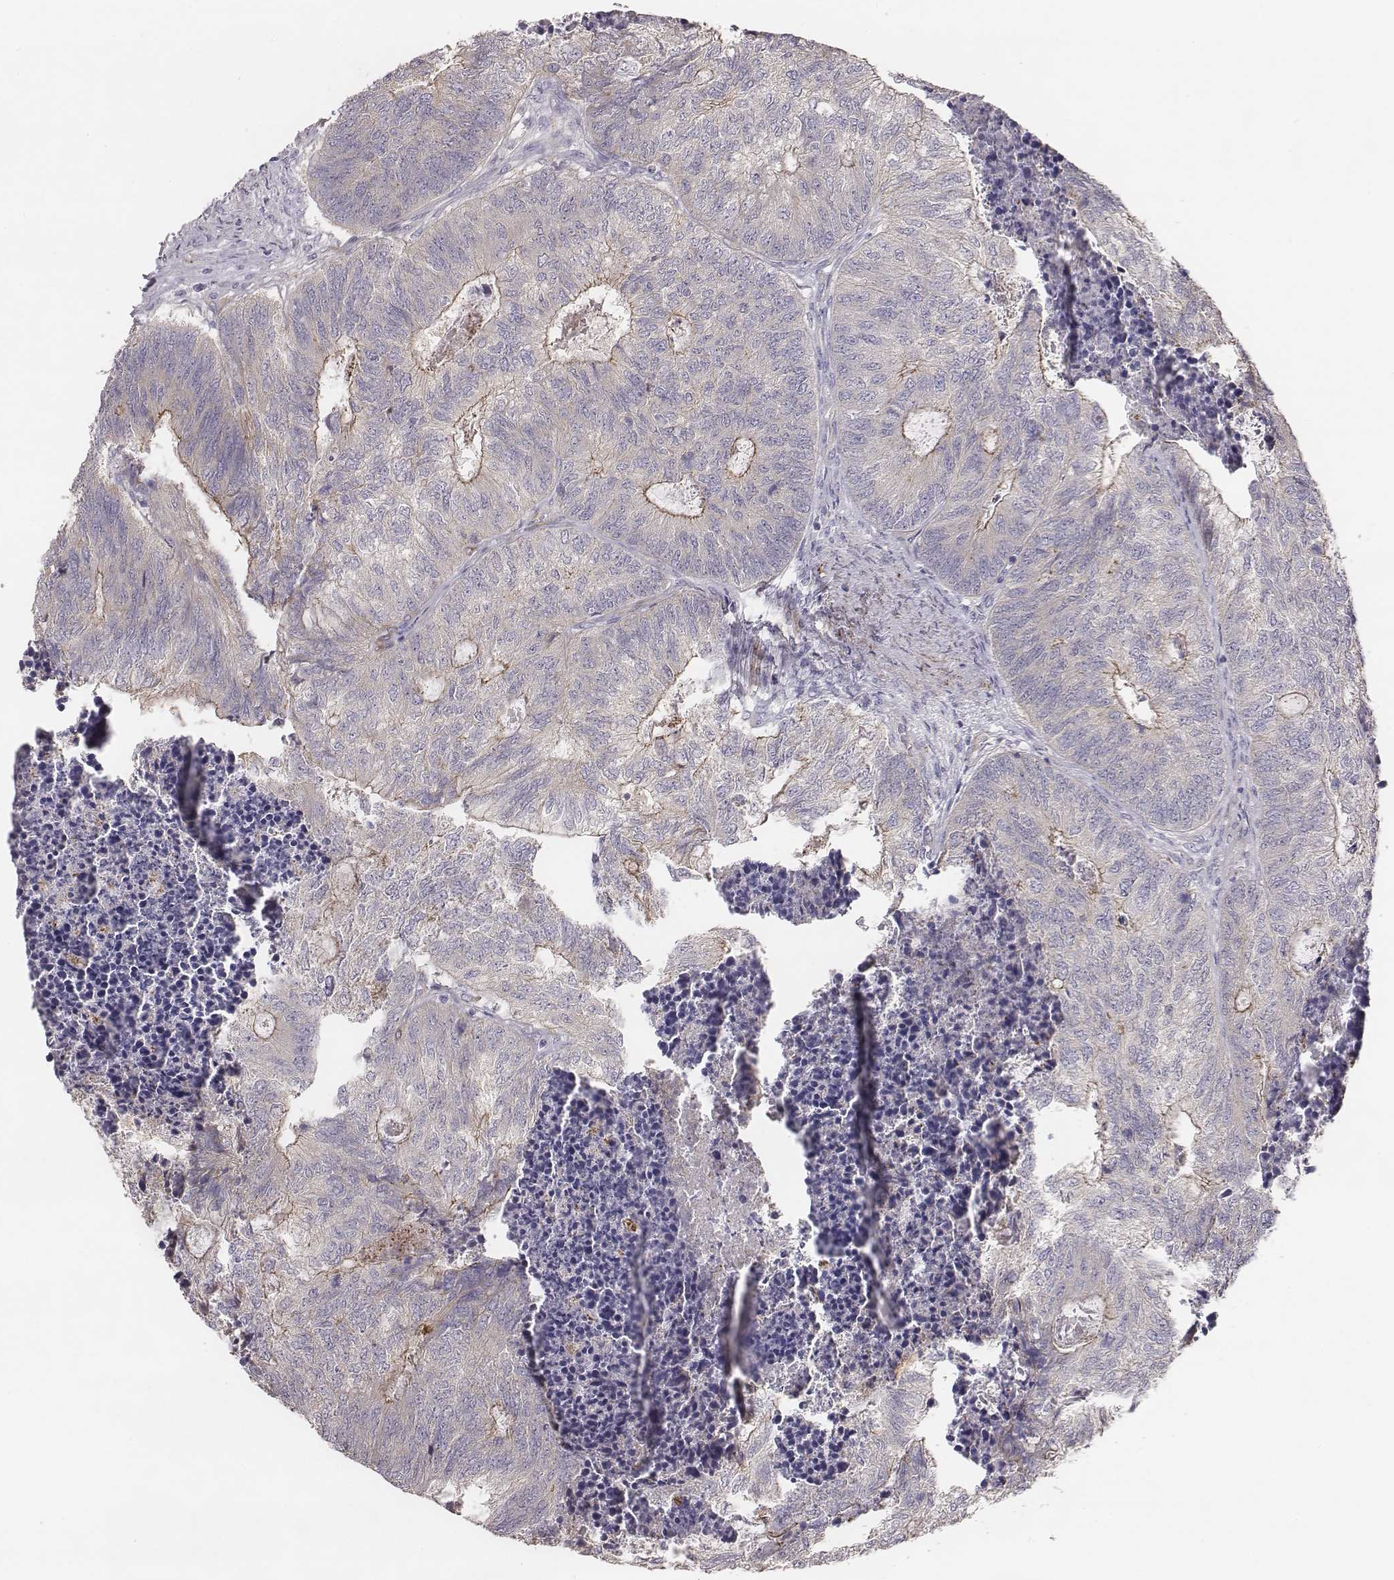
{"staining": {"intensity": "moderate", "quantity": "25%-75%", "location": "cytoplasmic/membranous"}, "tissue": "colorectal cancer", "cell_type": "Tumor cells", "image_type": "cancer", "snomed": [{"axis": "morphology", "description": "Adenocarcinoma, NOS"}, {"axis": "topography", "description": "Colon"}], "caption": "Protein expression analysis of human colorectal cancer reveals moderate cytoplasmic/membranous staining in about 25%-75% of tumor cells.", "gene": "PRKCZ", "patient": {"sex": "female", "age": 67}}